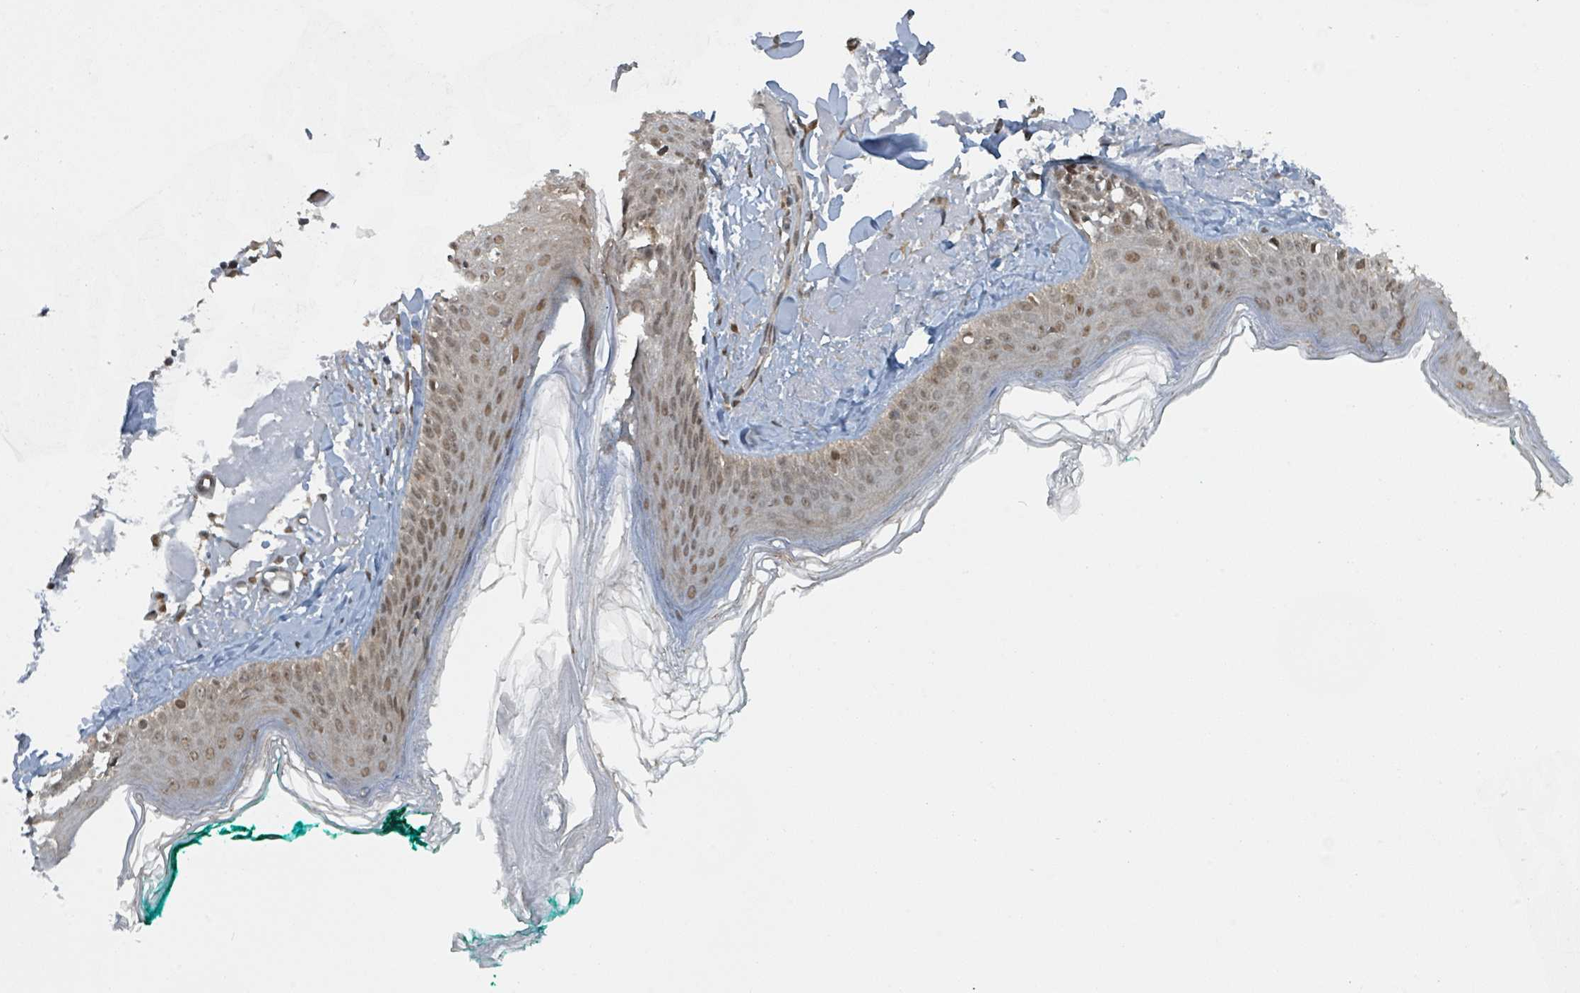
{"staining": {"intensity": "moderate", "quantity": ">75%", "location": "cytoplasmic/membranous,nuclear"}, "tissue": "skin", "cell_type": "Fibroblasts", "image_type": "normal", "snomed": [{"axis": "morphology", "description": "Normal tissue, NOS"}, {"axis": "morphology", "description": "Malignant melanoma, NOS"}, {"axis": "topography", "description": "Skin"}], "caption": "Immunohistochemical staining of unremarkable human skin exhibits moderate cytoplasmic/membranous,nuclear protein positivity in about >75% of fibroblasts. Using DAB (3,3'-diaminobenzidine) (brown) and hematoxylin (blue) stains, captured at high magnification using brightfield microscopy.", "gene": "PHIP", "patient": {"sex": "male", "age": 80}}